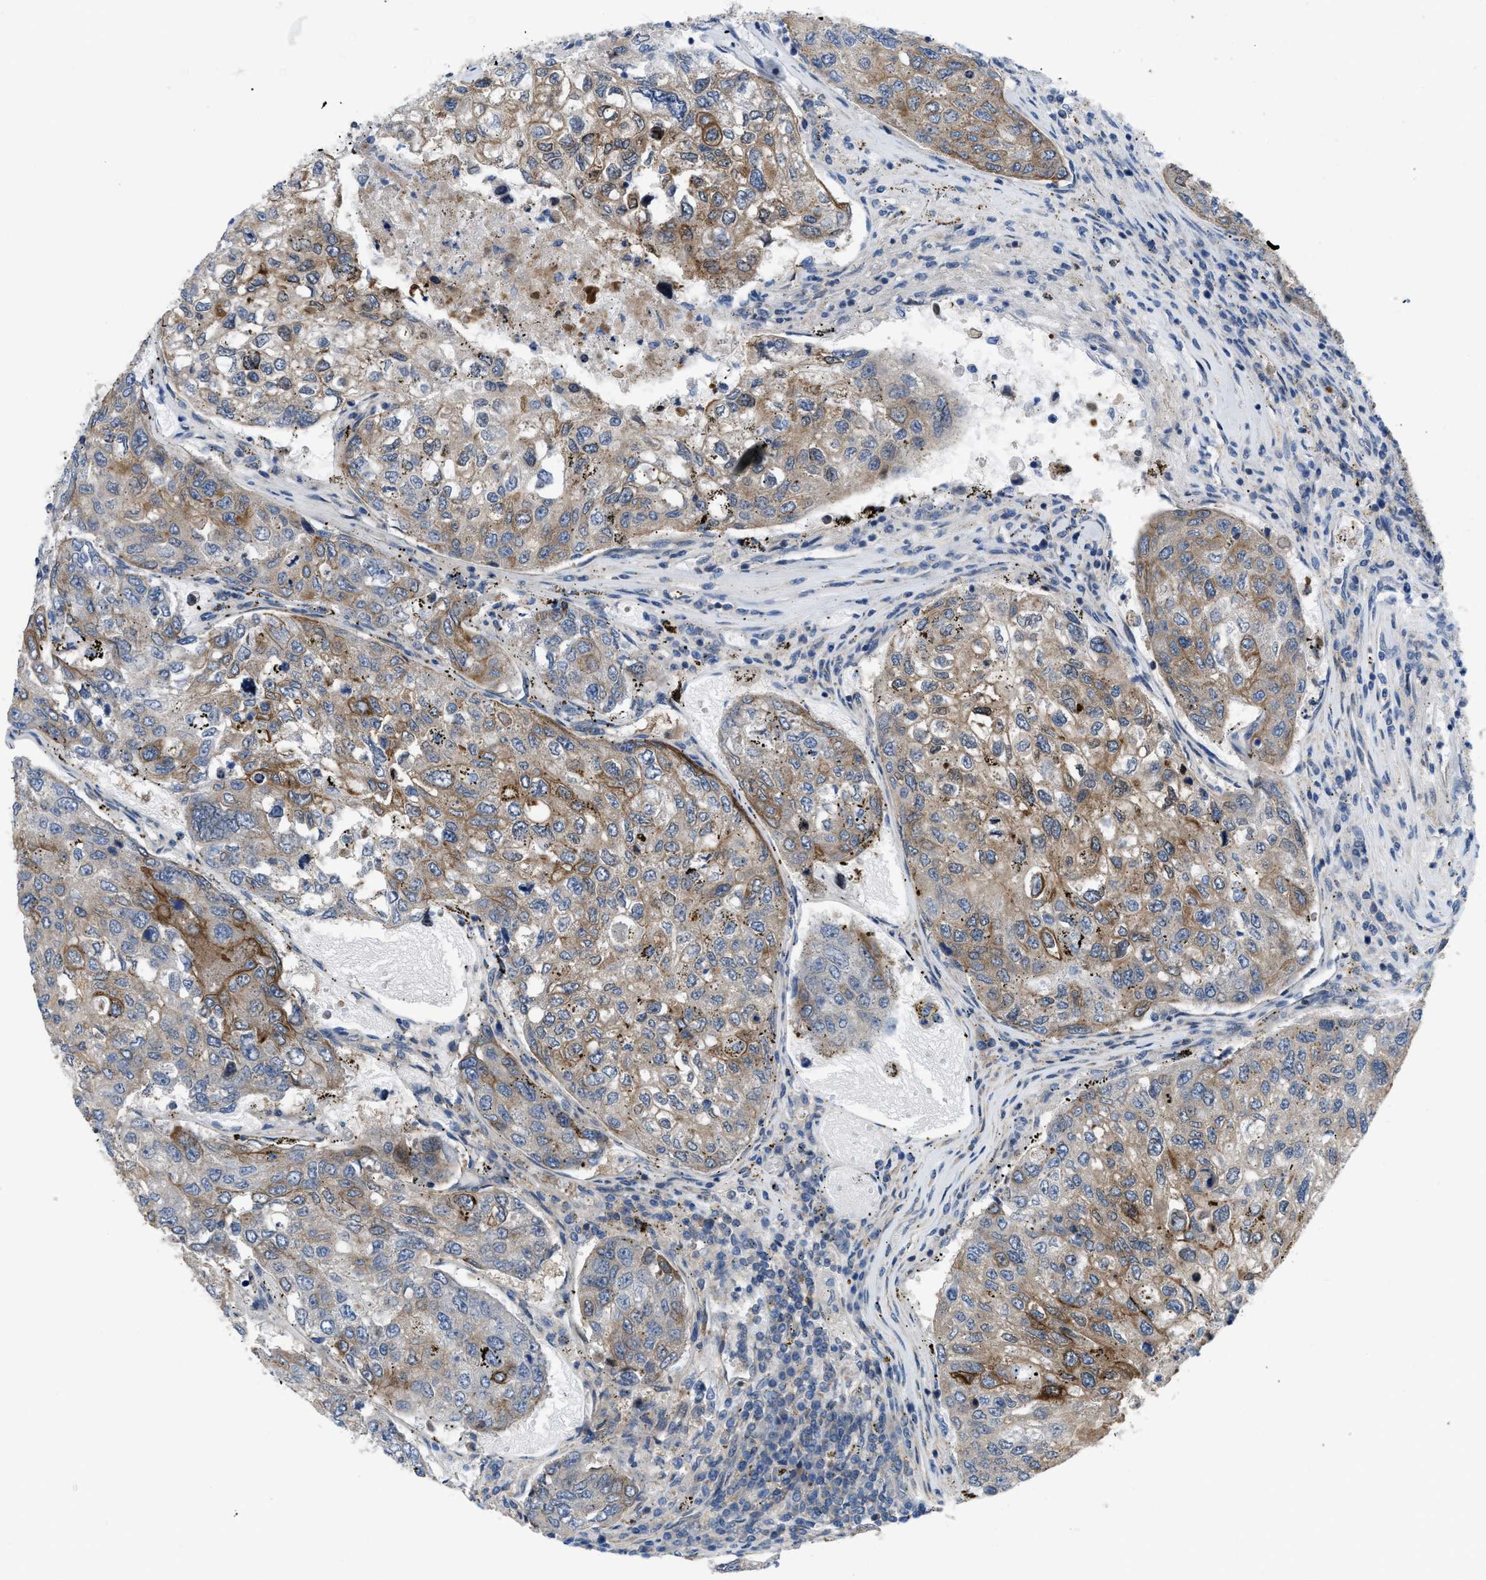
{"staining": {"intensity": "moderate", "quantity": ">75%", "location": "cytoplasmic/membranous"}, "tissue": "urothelial cancer", "cell_type": "Tumor cells", "image_type": "cancer", "snomed": [{"axis": "morphology", "description": "Urothelial carcinoma, High grade"}, {"axis": "topography", "description": "Lymph node"}, {"axis": "topography", "description": "Urinary bladder"}], "caption": "Urothelial cancer tissue displays moderate cytoplasmic/membranous expression in about >75% of tumor cells", "gene": "MYO18A", "patient": {"sex": "male", "age": 51}}